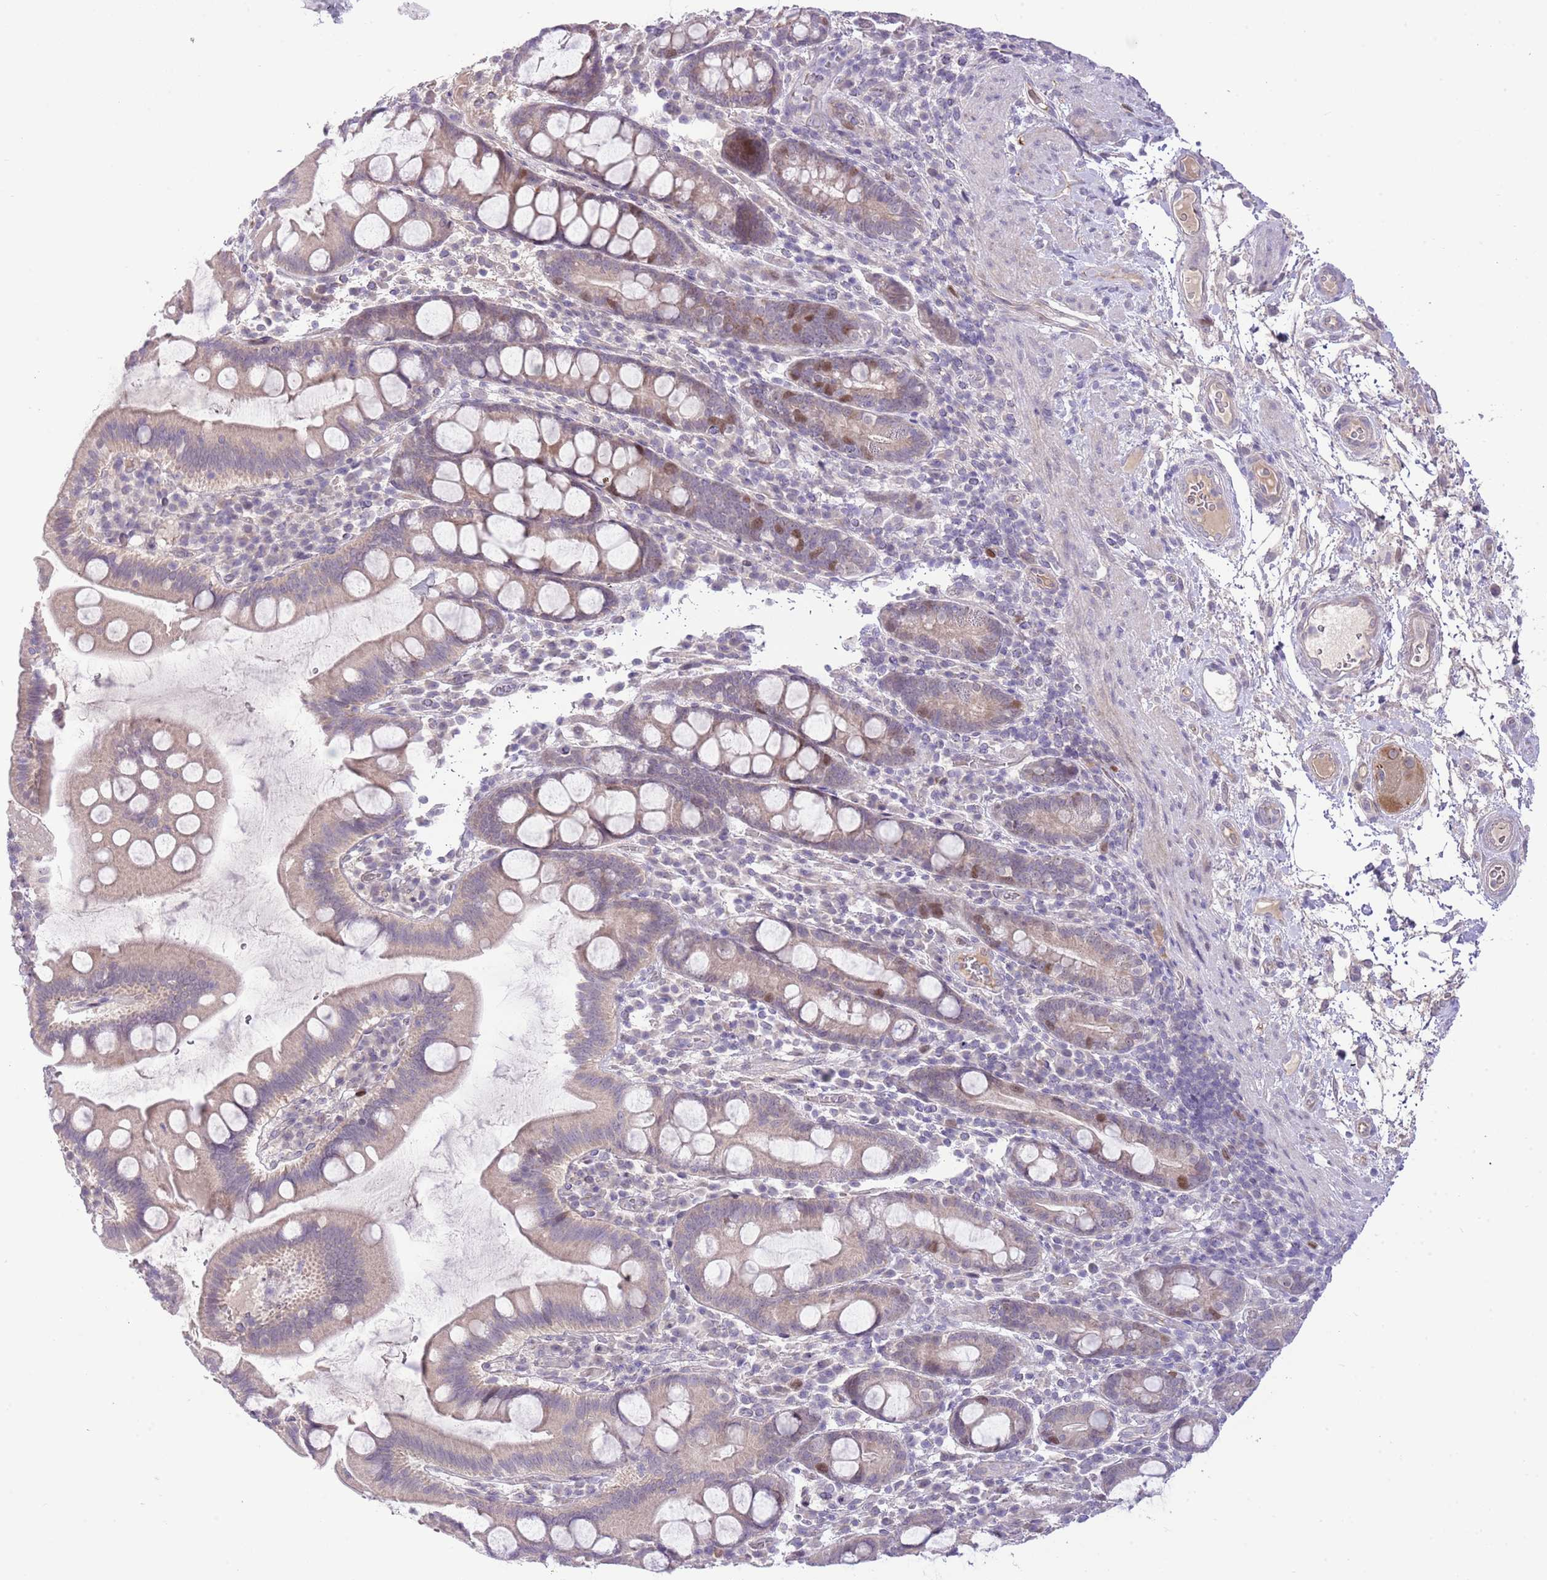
{"staining": {"intensity": "weak", "quantity": "<25%", "location": "nuclear"}, "tissue": "pancreatic cancer", "cell_type": "Tumor cells", "image_type": "cancer", "snomed": [{"axis": "morphology", "description": "Adenocarcinoma, NOS"}, {"axis": "topography", "description": "Pancreas"}], "caption": "Pancreatic cancer was stained to show a protein in brown. There is no significant expression in tumor cells. Nuclei are stained in blue.", "gene": "FBRSL1", "patient": {"sex": "male", "age": 68}}